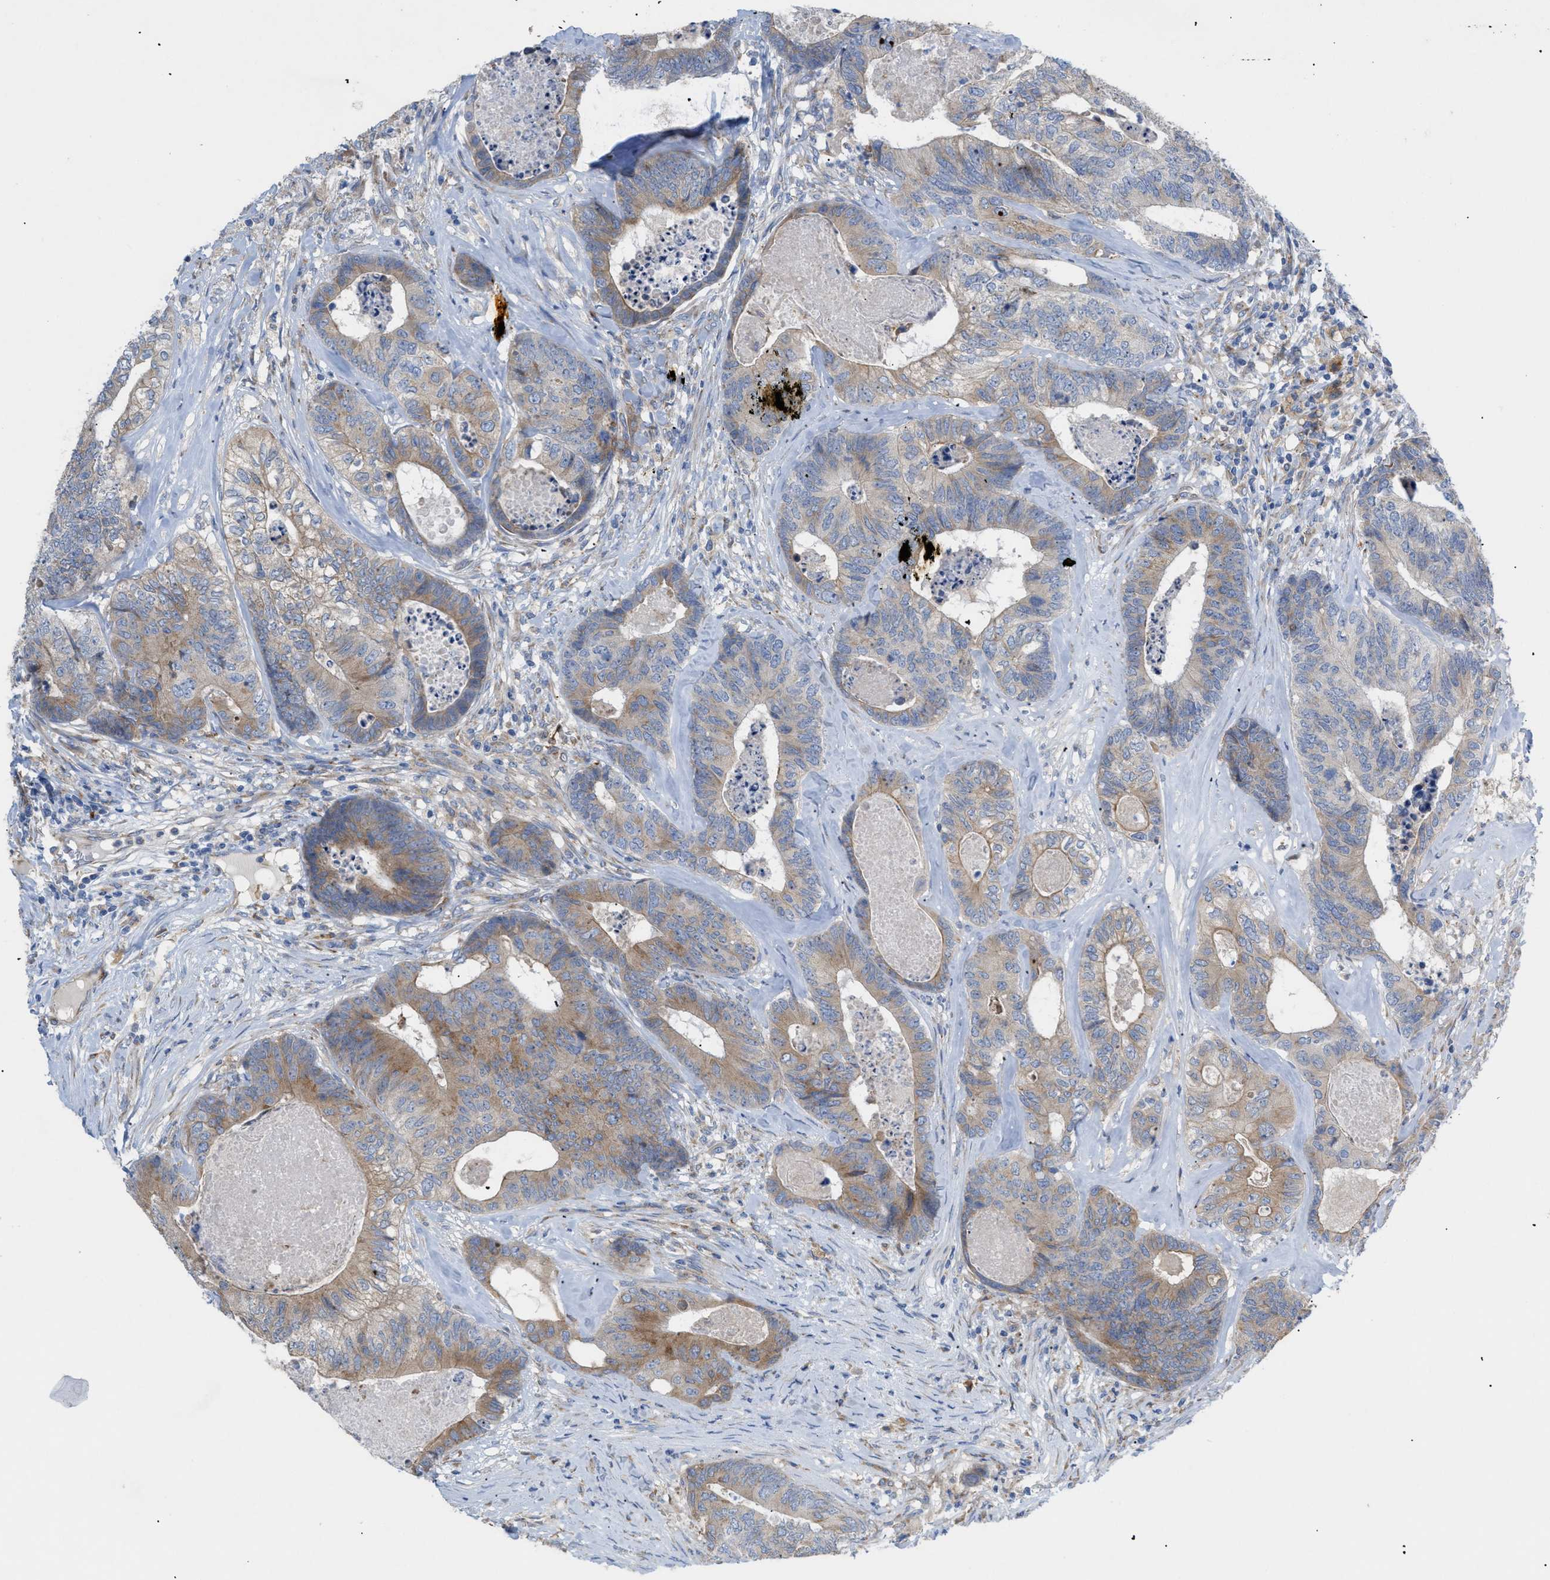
{"staining": {"intensity": "moderate", "quantity": "25%-75%", "location": "cytoplasmic/membranous"}, "tissue": "colorectal cancer", "cell_type": "Tumor cells", "image_type": "cancer", "snomed": [{"axis": "morphology", "description": "Adenocarcinoma, NOS"}, {"axis": "topography", "description": "Colon"}], "caption": "Immunohistochemical staining of human adenocarcinoma (colorectal) reveals moderate cytoplasmic/membranous protein positivity in about 25%-75% of tumor cells.", "gene": "SLC50A1", "patient": {"sex": "female", "age": 67}}